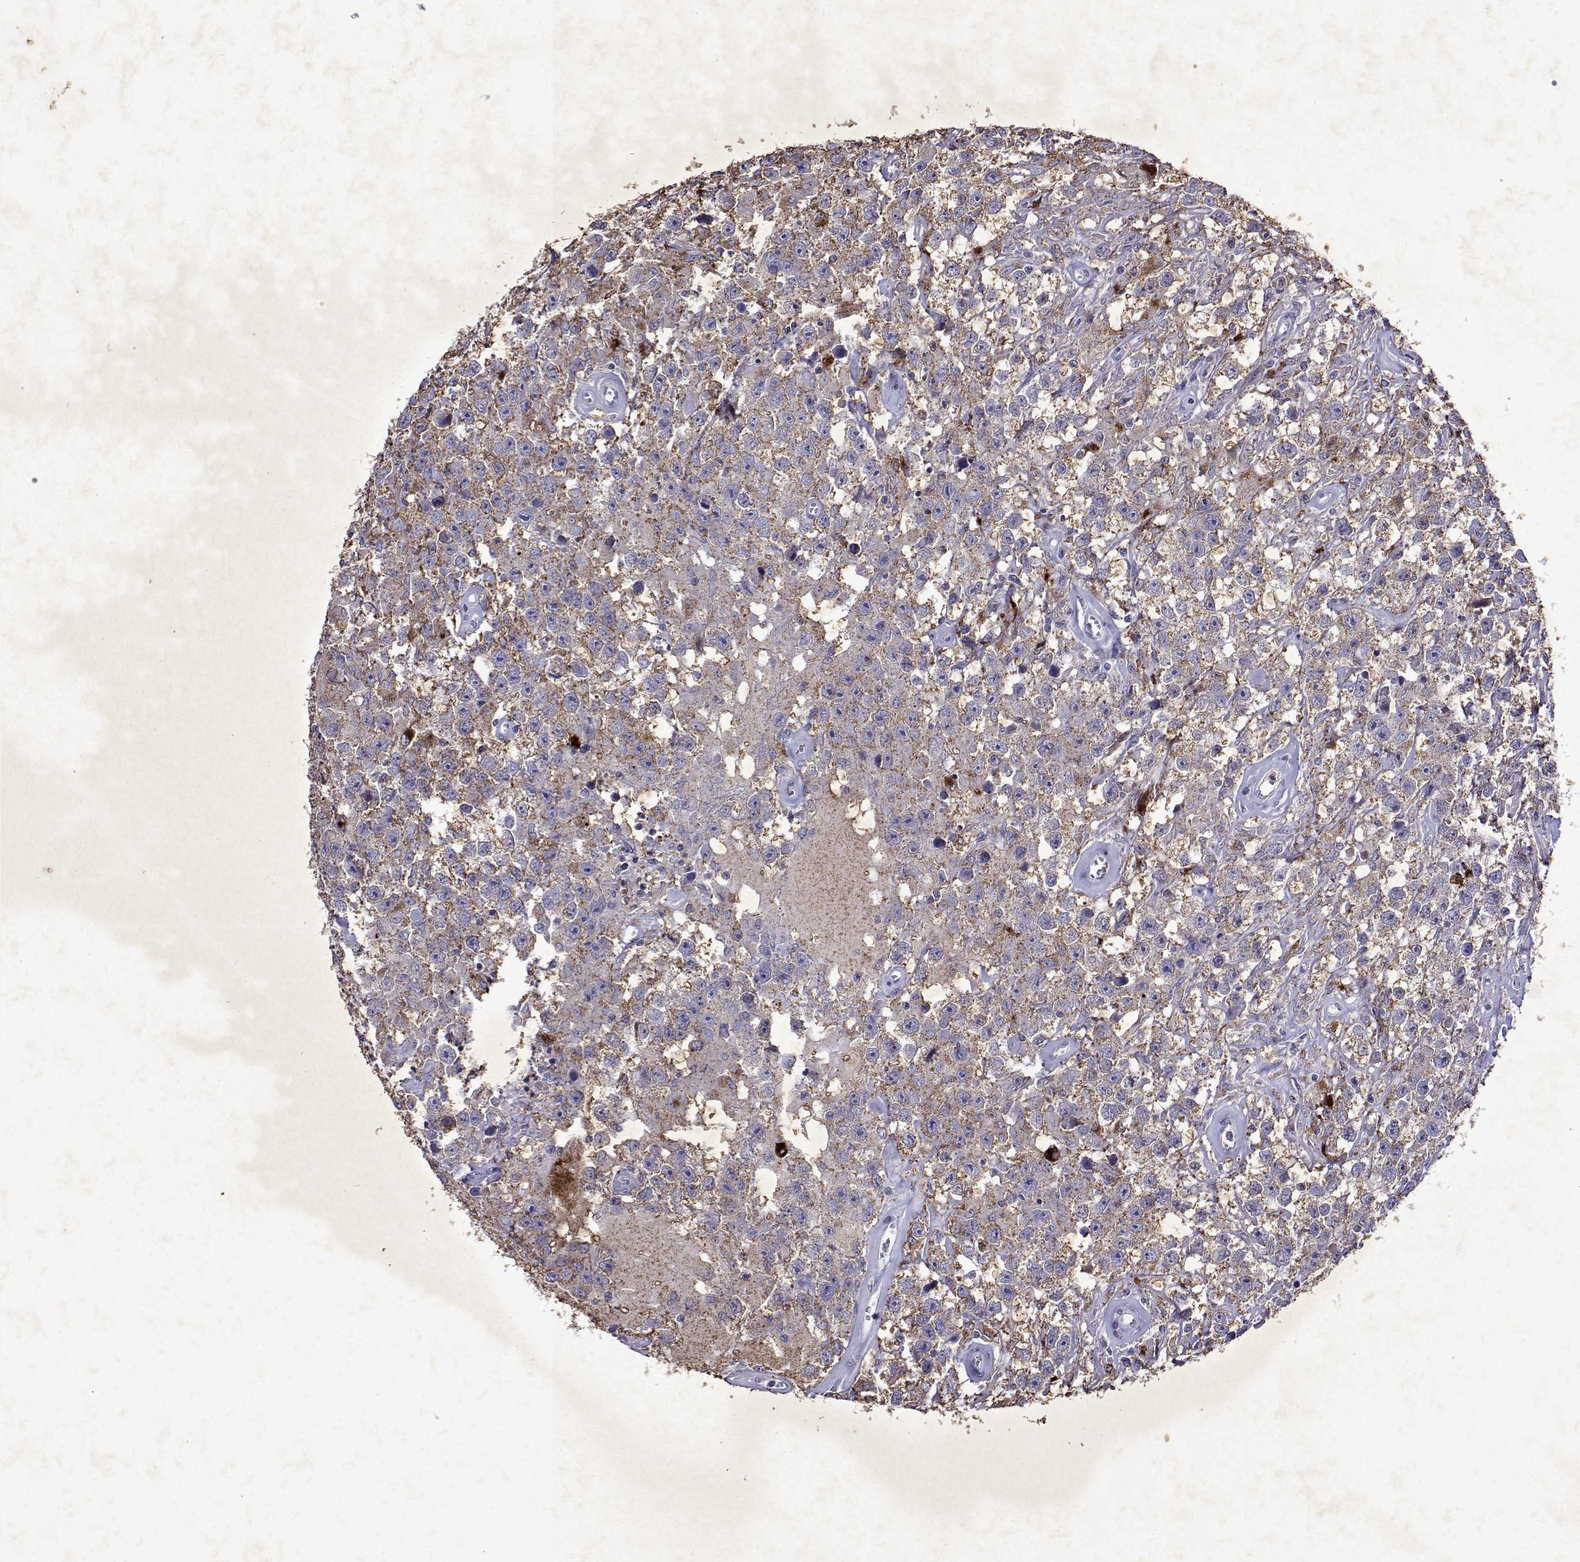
{"staining": {"intensity": "weak", "quantity": ">75%", "location": "cytoplasmic/membranous"}, "tissue": "testis cancer", "cell_type": "Tumor cells", "image_type": "cancer", "snomed": [{"axis": "morphology", "description": "Seminoma, NOS"}, {"axis": "topography", "description": "Testis"}], "caption": "Brown immunohistochemical staining in seminoma (testis) demonstrates weak cytoplasmic/membranous staining in about >75% of tumor cells. (brown staining indicates protein expression, while blue staining denotes nuclei).", "gene": "DUSP28", "patient": {"sex": "male", "age": 43}}